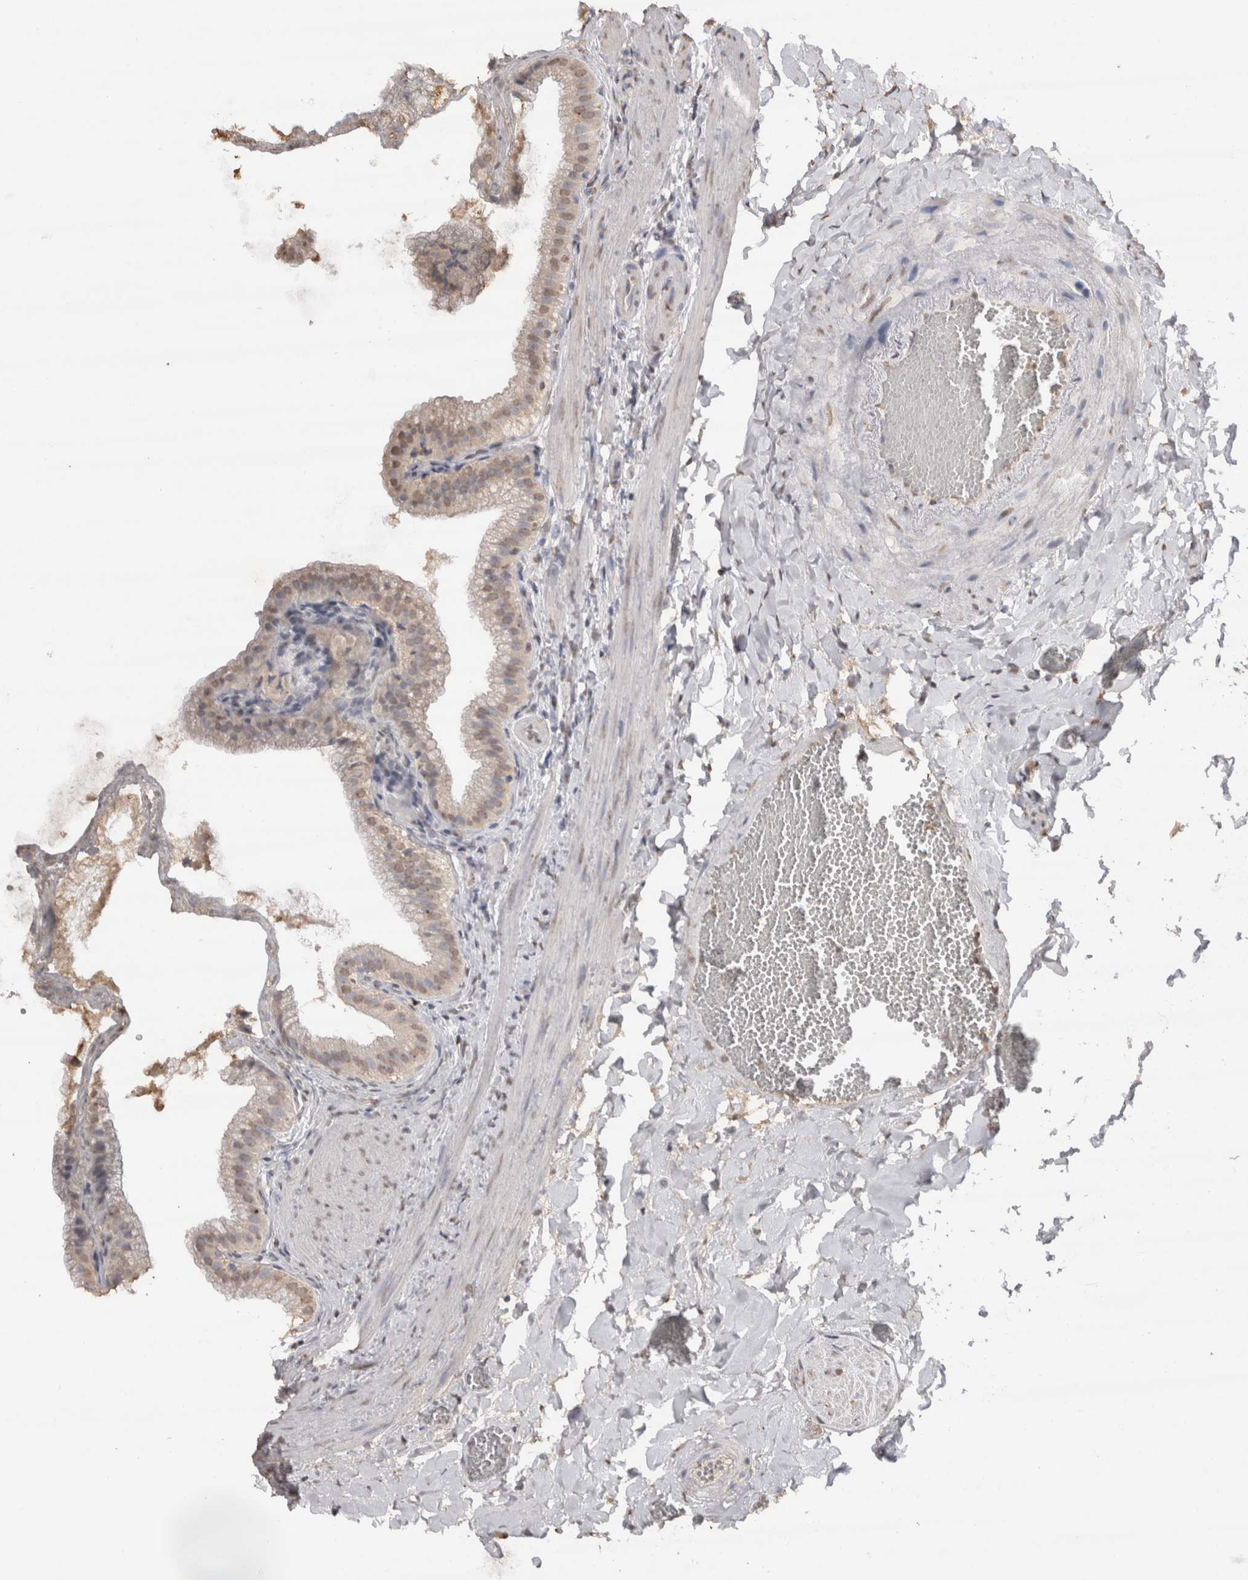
{"staining": {"intensity": "weak", "quantity": "25%-75%", "location": "cytoplasmic/membranous,nuclear"}, "tissue": "gallbladder", "cell_type": "Glandular cells", "image_type": "normal", "snomed": [{"axis": "morphology", "description": "Normal tissue, NOS"}, {"axis": "topography", "description": "Gallbladder"}], "caption": "About 25%-75% of glandular cells in benign gallbladder demonstrate weak cytoplasmic/membranous,nuclear protein positivity as visualized by brown immunohistochemical staining.", "gene": "CRELD2", "patient": {"sex": "male", "age": 38}}